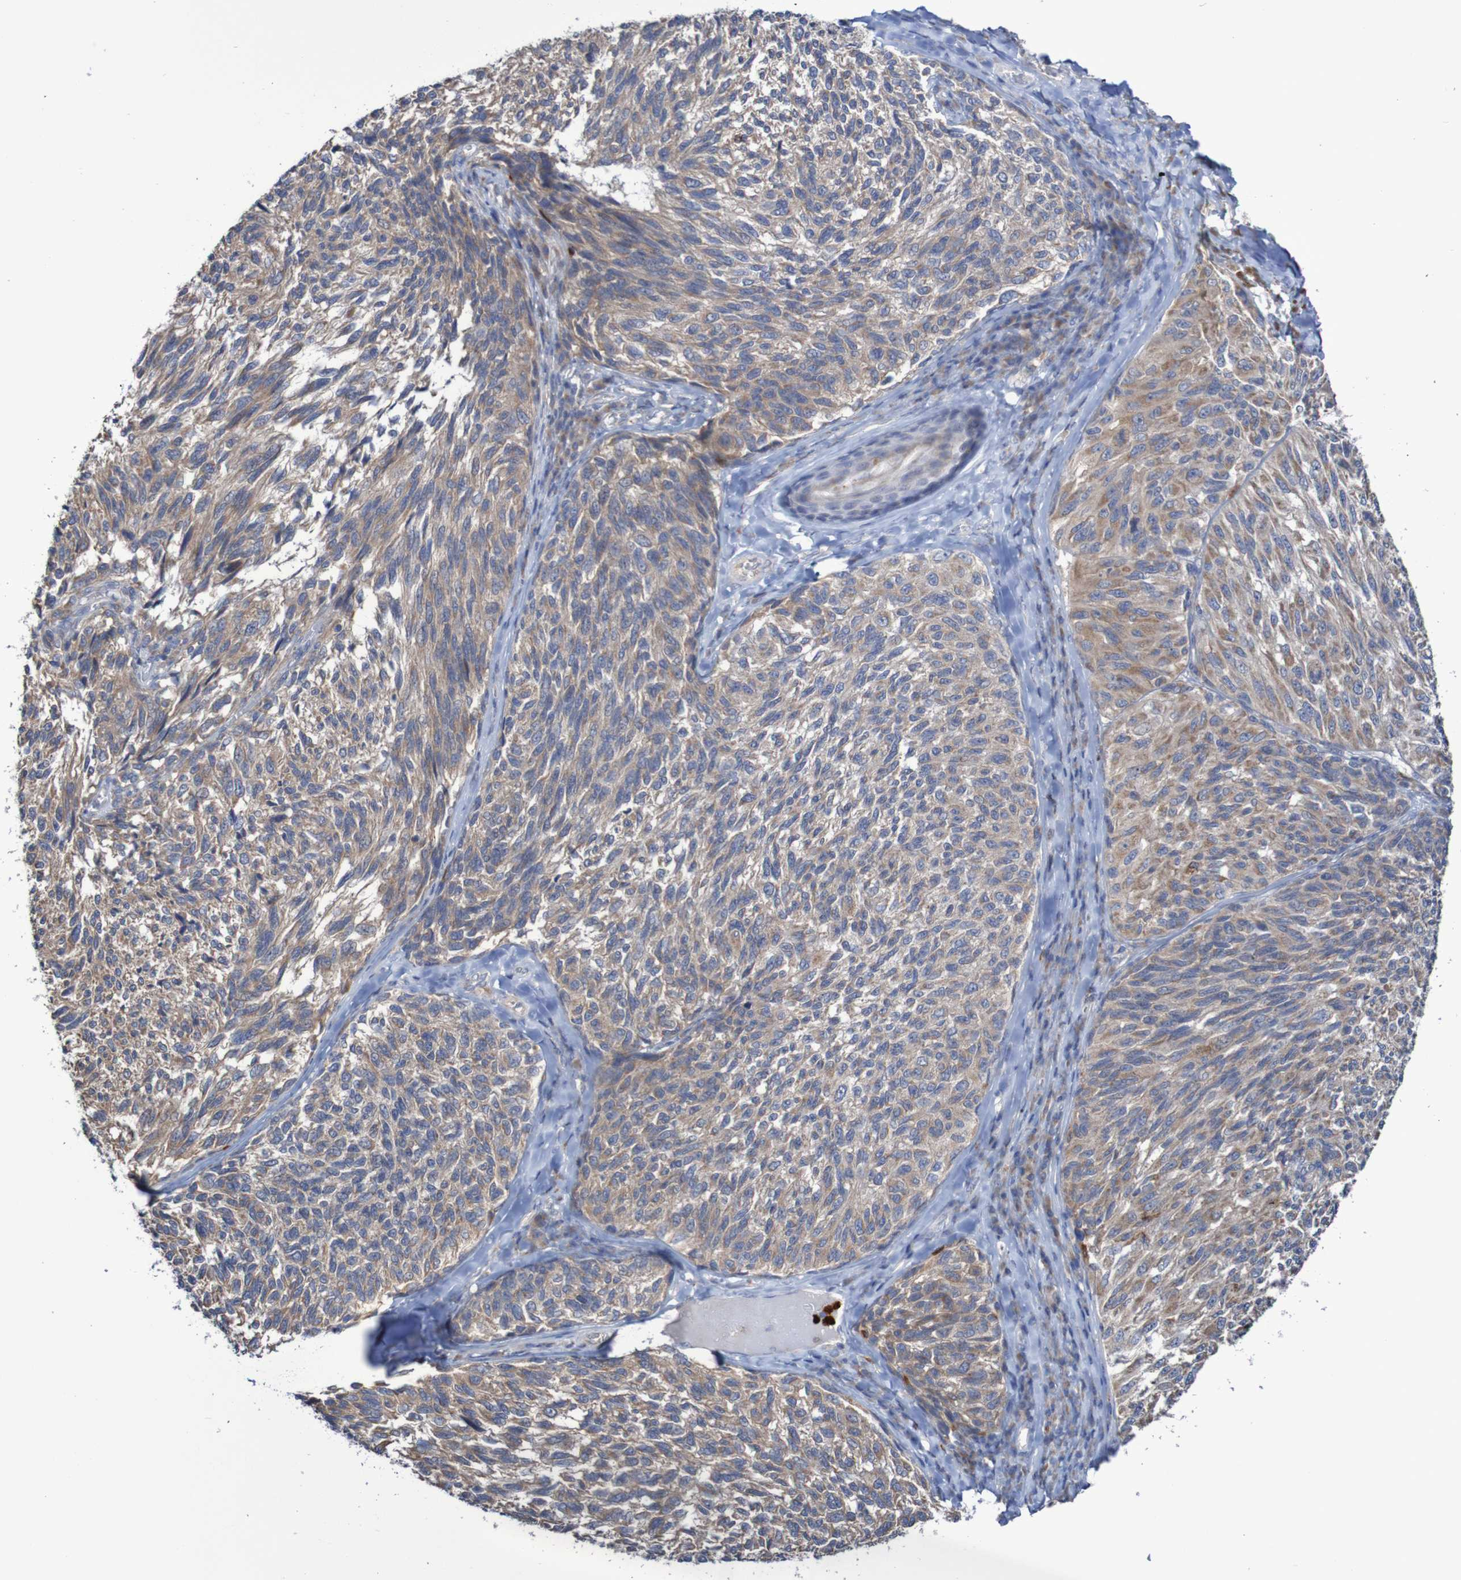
{"staining": {"intensity": "weak", "quantity": ">75%", "location": "cytoplasmic/membranous"}, "tissue": "melanoma", "cell_type": "Tumor cells", "image_type": "cancer", "snomed": [{"axis": "morphology", "description": "Malignant melanoma, NOS"}, {"axis": "topography", "description": "Skin"}], "caption": "Immunohistochemistry image of human malignant melanoma stained for a protein (brown), which displays low levels of weak cytoplasmic/membranous staining in about >75% of tumor cells.", "gene": "PARP4", "patient": {"sex": "female", "age": 73}}